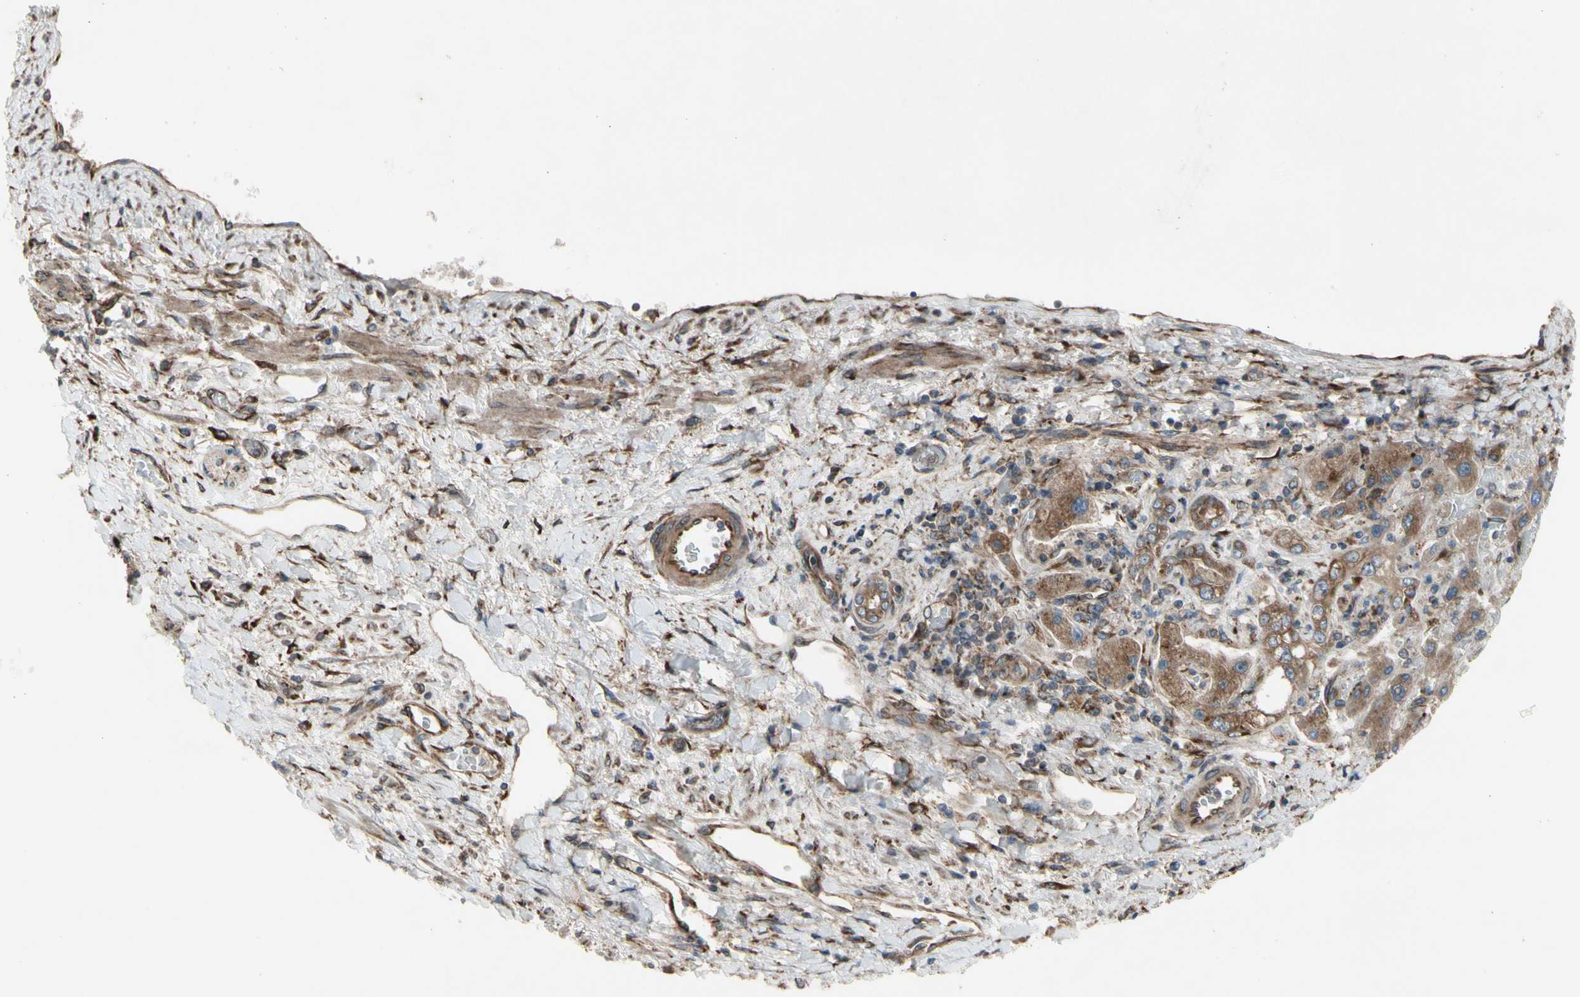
{"staining": {"intensity": "moderate", "quantity": ">75%", "location": "cytoplasmic/membranous"}, "tissue": "liver cancer", "cell_type": "Tumor cells", "image_type": "cancer", "snomed": [{"axis": "morphology", "description": "Cholangiocarcinoma"}, {"axis": "topography", "description": "Liver"}], "caption": "Human cholangiocarcinoma (liver) stained with a brown dye reveals moderate cytoplasmic/membranous positive expression in approximately >75% of tumor cells.", "gene": "SLC39A9", "patient": {"sex": "male", "age": 50}}